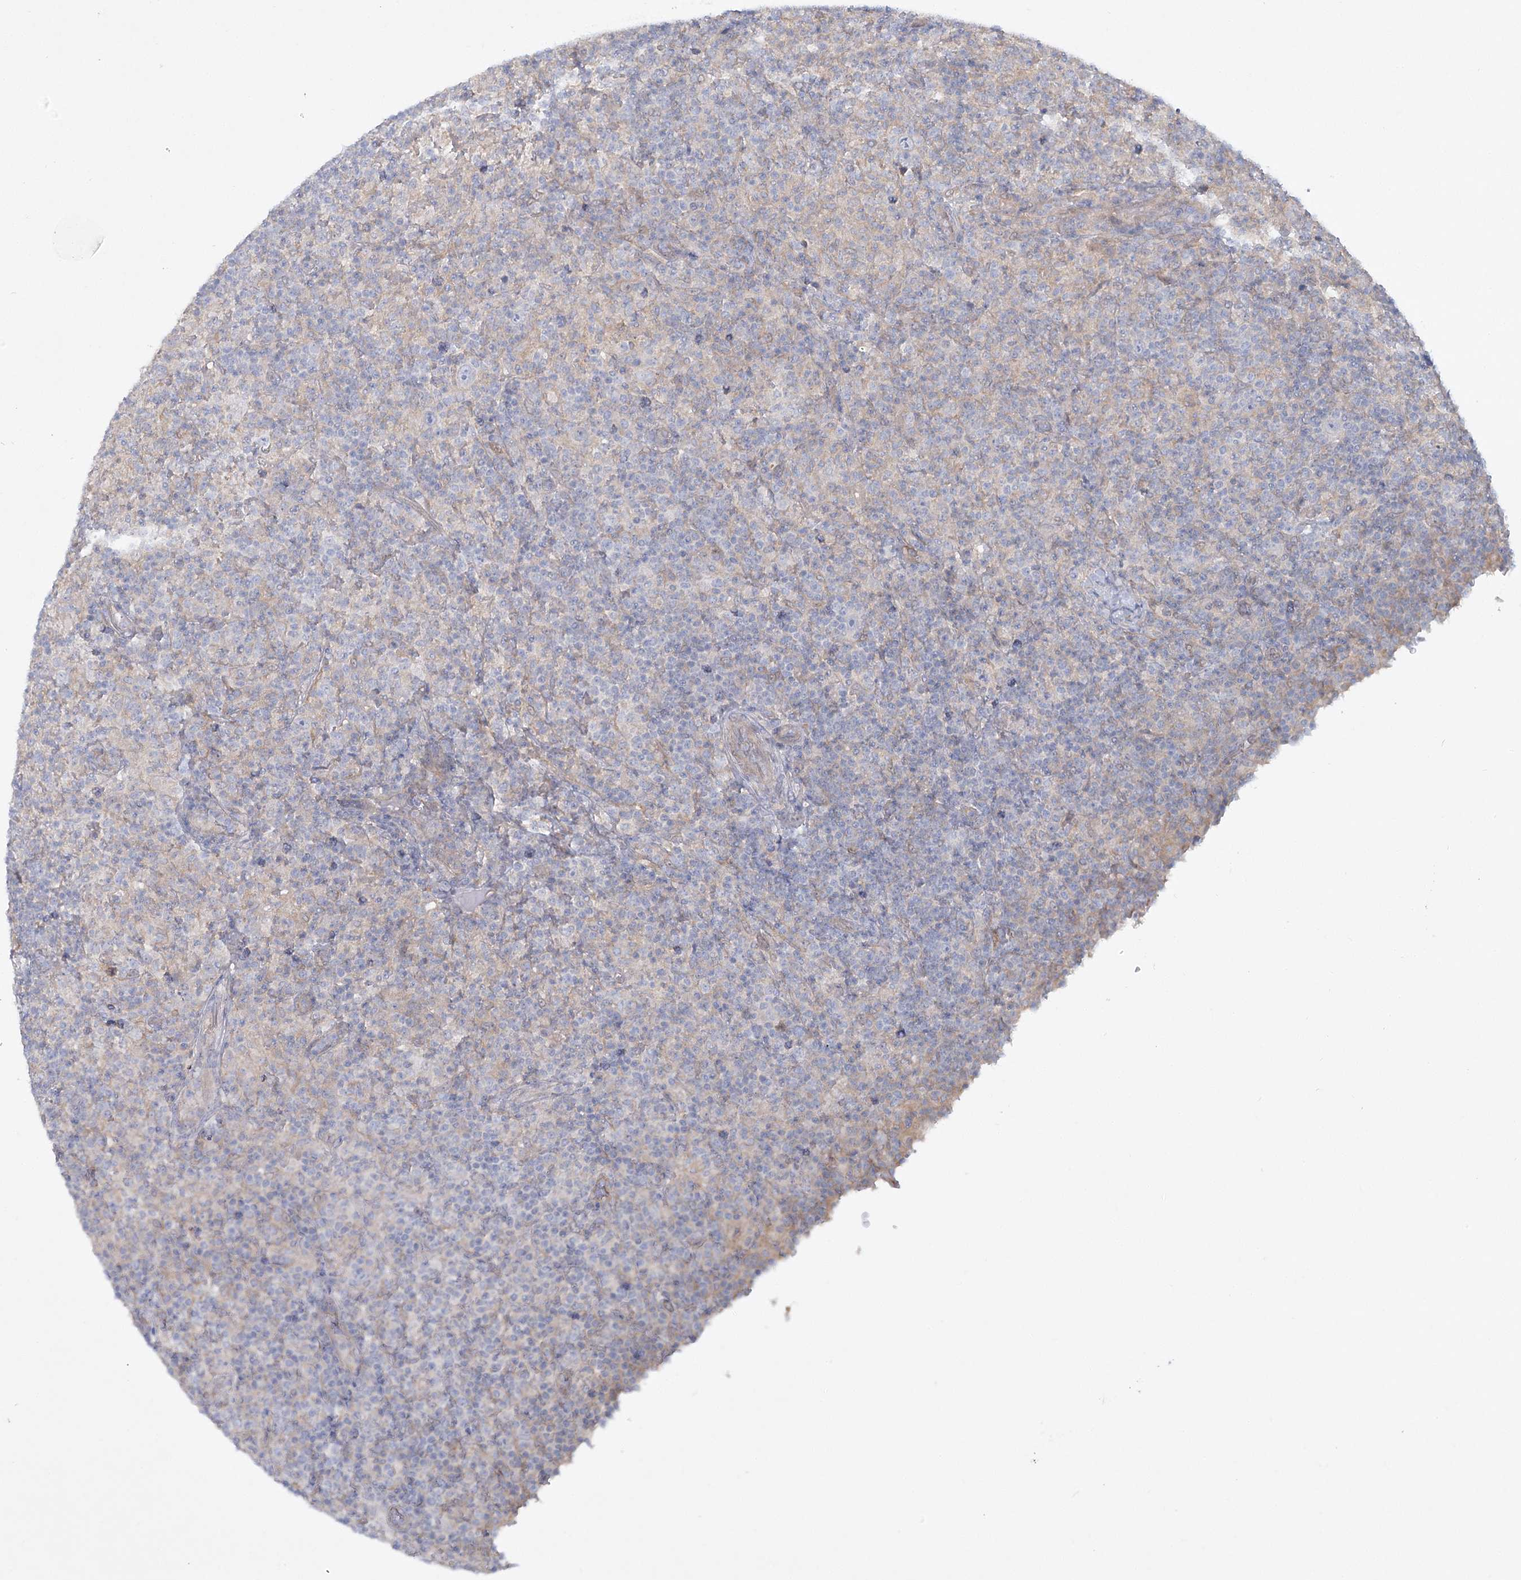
{"staining": {"intensity": "negative", "quantity": "none", "location": "none"}, "tissue": "lymphoma", "cell_type": "Tumor cells", "image_type": "cancer", "snomed": [{"axis": "morphology", "description": "Hodgkin's disease, NOS"}, {"axis": "topography", "description": "Lymph node"}], "caption": "Immunohistochemistry (IHC) photomicrograph of human Hodgkin's disease stained for a protein (brown), which demonstrates no expression in tumor cells.", "gene": "AAMDC", "patient": {"sex": "male", "age": 70}}